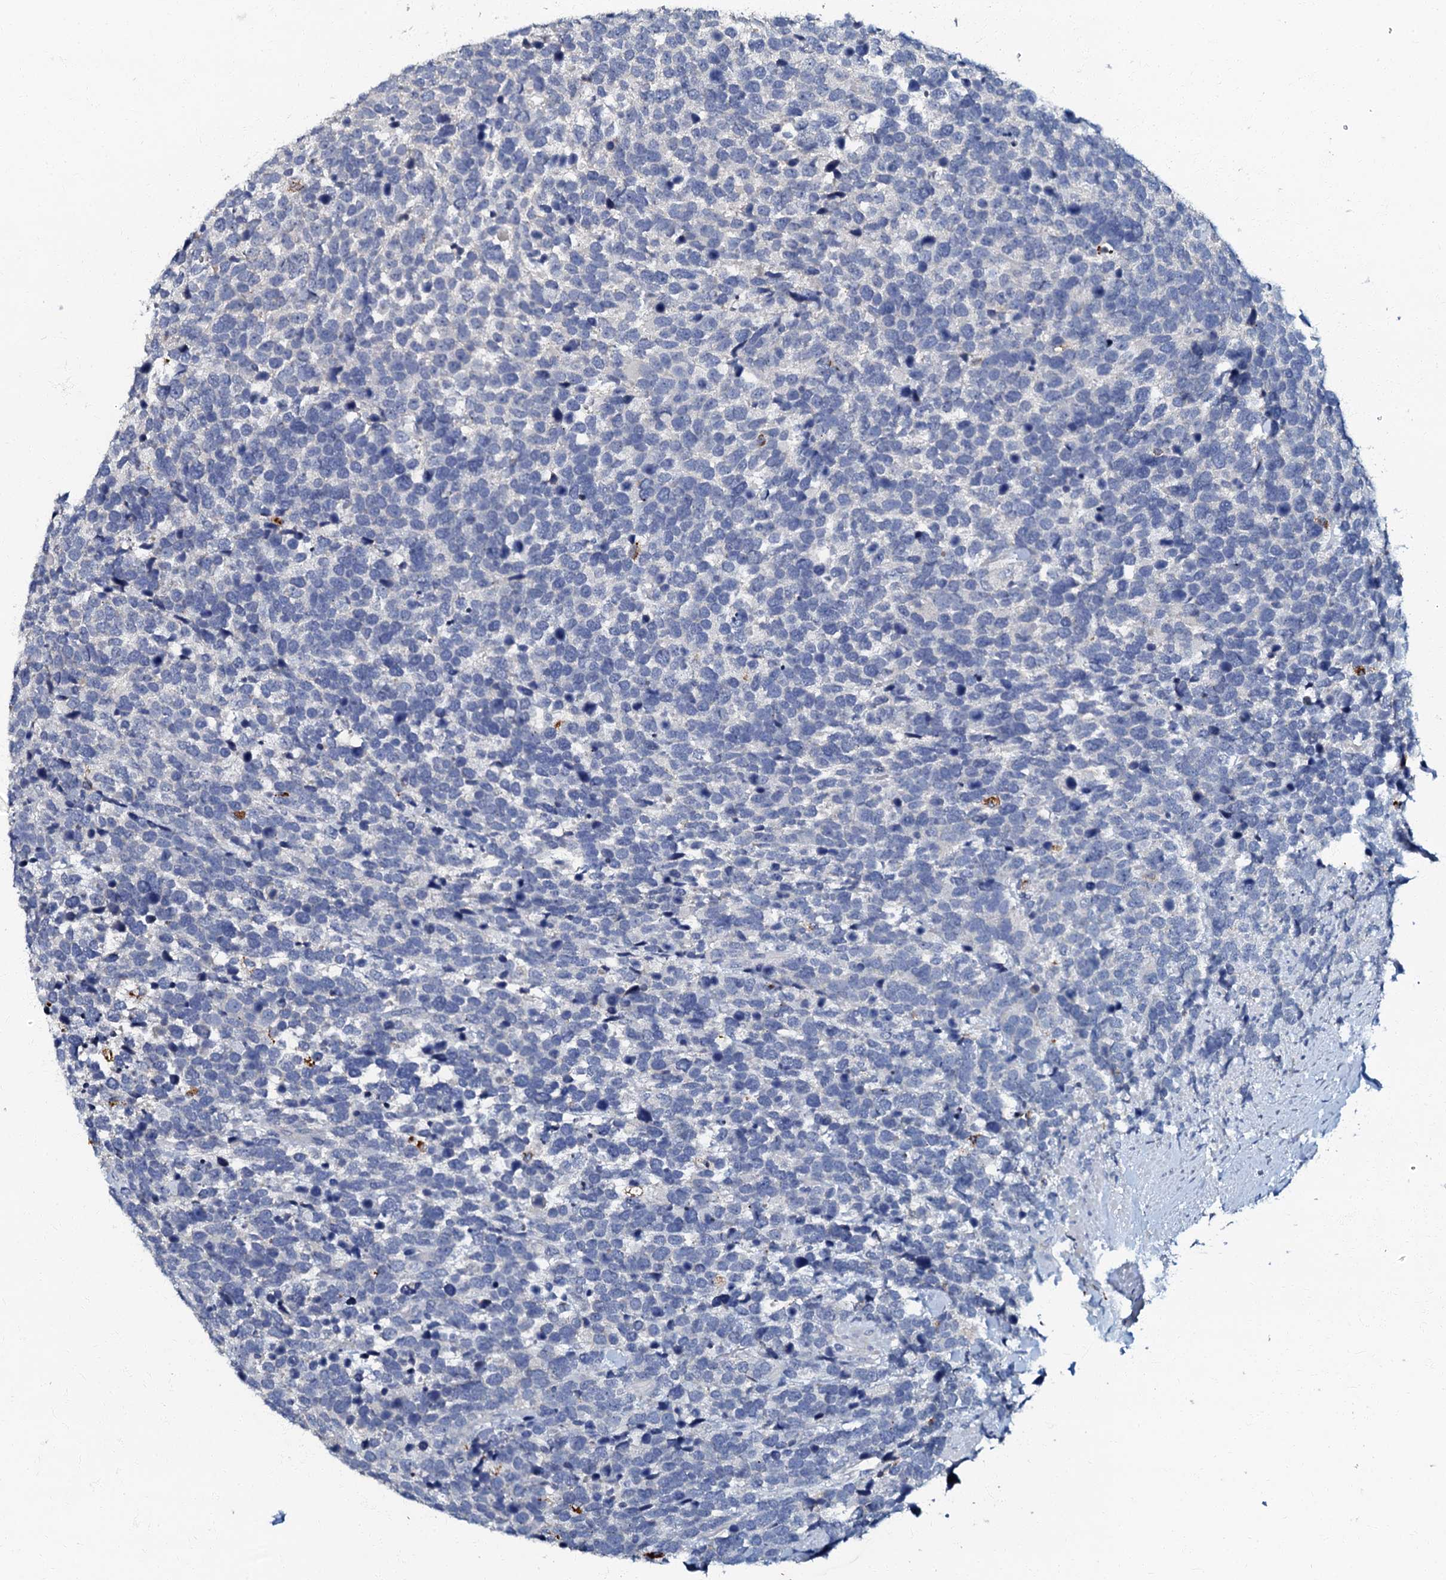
{"staining": {"intensity": "negative", "quantity": "none", "location": "none"}, "tissue": "urothelial cancer", "cell_type": "Tumor cells", "image_type": "cancer", "snomed": [{"axis": "morphology", "description": "Urothelial carcinoma, High grade"}, {"axis": "topography", "description": "Urinary bladder"}], "caption": "A histopathology image of human urothelial cancer is negative for staining in tumor cells.", "gene": "OLAH", "patient": {"sex": "female", "age": 82}}